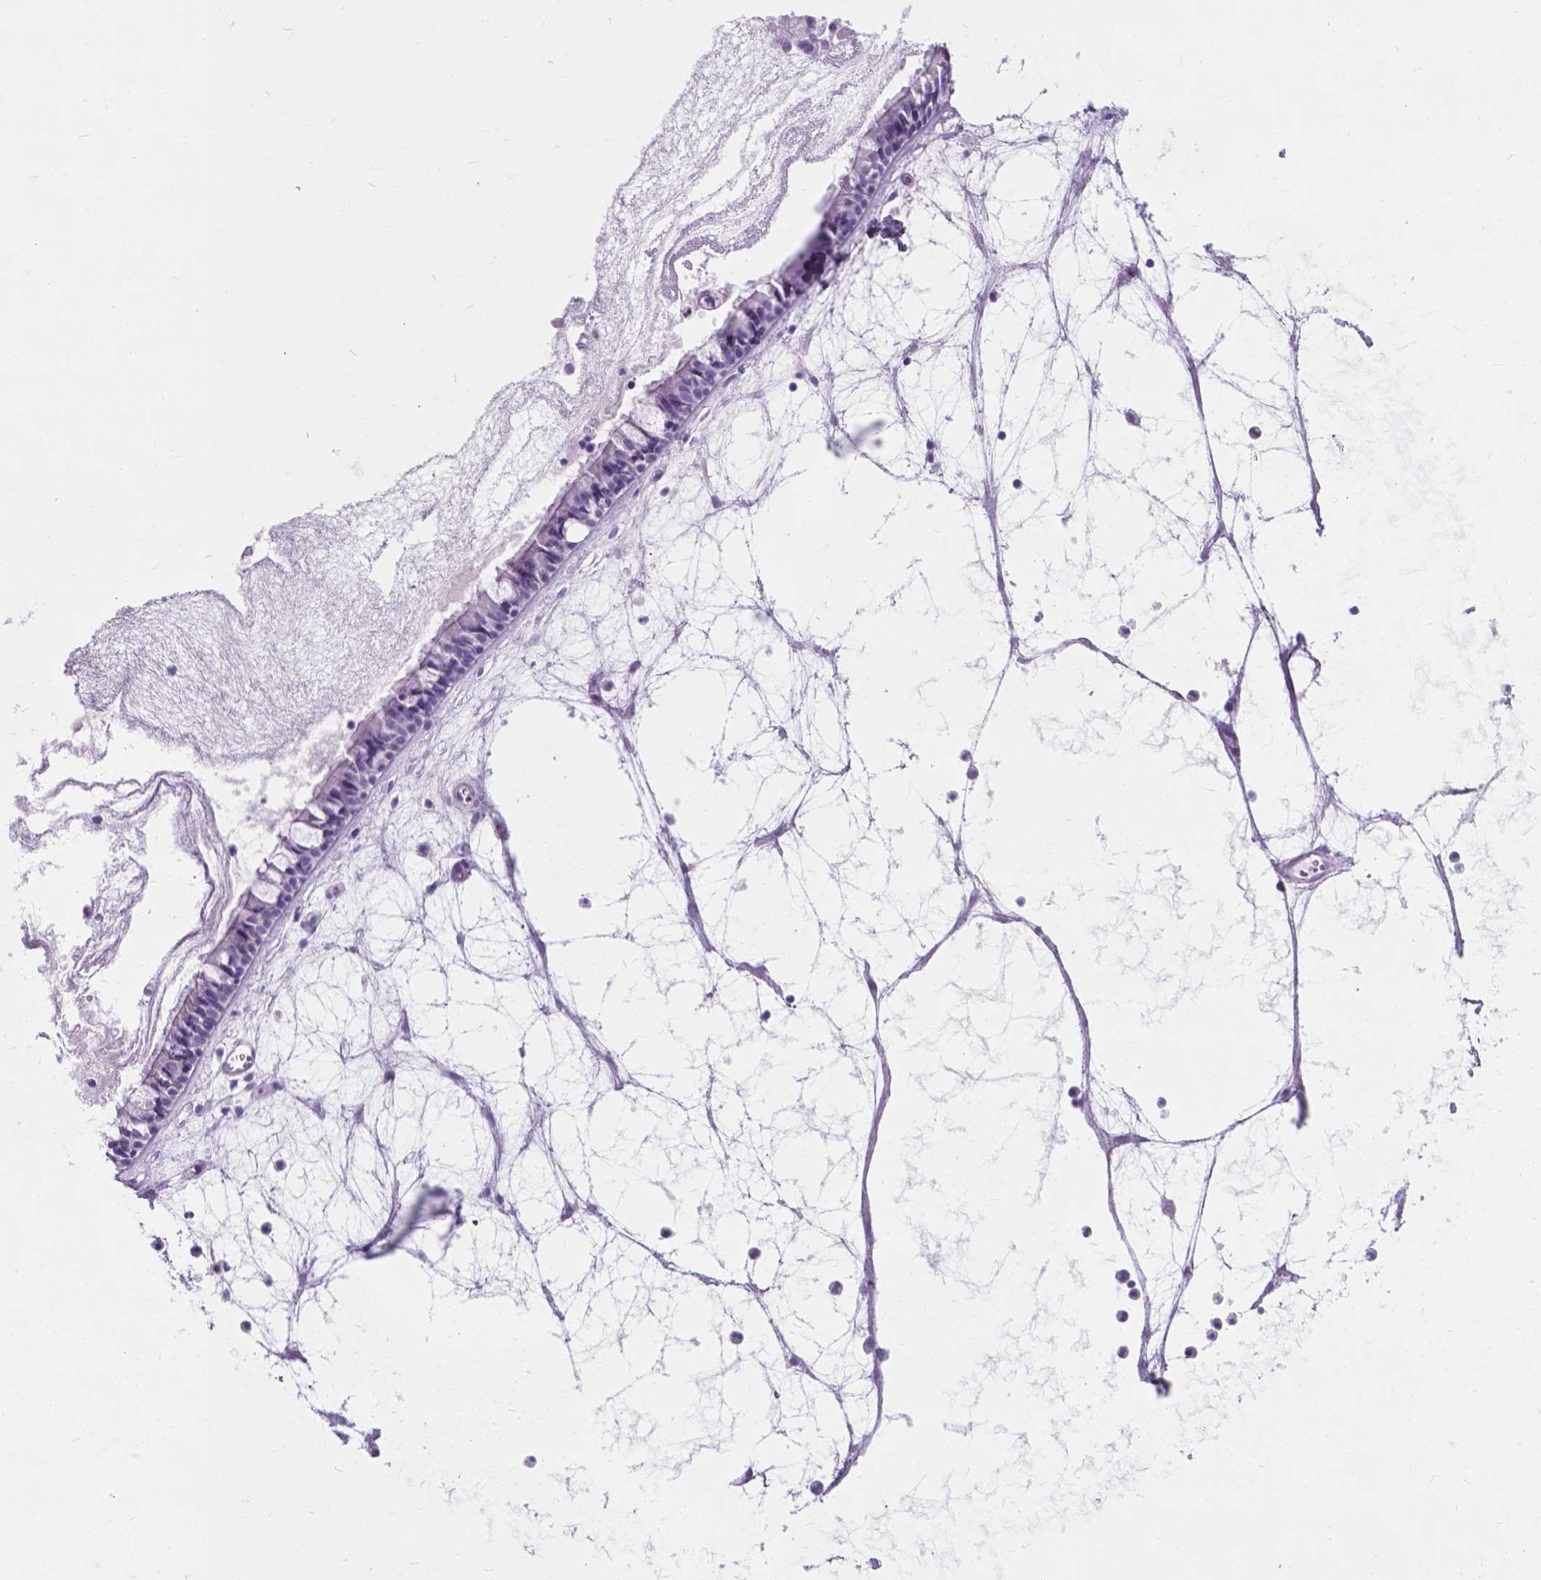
{"staining": {"intensity": "negative", "quantity": "none", "location": "none"}, "tissue": "nasopharynx", "cell_type": "Respiratory epithelial cells", "image_type": "normal", "snomed": [{"axis": "morphology", "description": "Normal tissue, NOS"}, {"axis": "topography", "description": "Nasopharynx"}], "caption": "A histopathology image of nasopharynx stained for a protein demonstrates no brown staining in respiratory epithelial cells. The staining was performed using DAB (3,3'-diaminobenzidine) to visualize the protein expression in brown, while the nuclei were stained in blue with hematoxylin (Magnification: 20x).", "gene": "KIAA0040", "patient": {"sex": "male", "age": 31}}